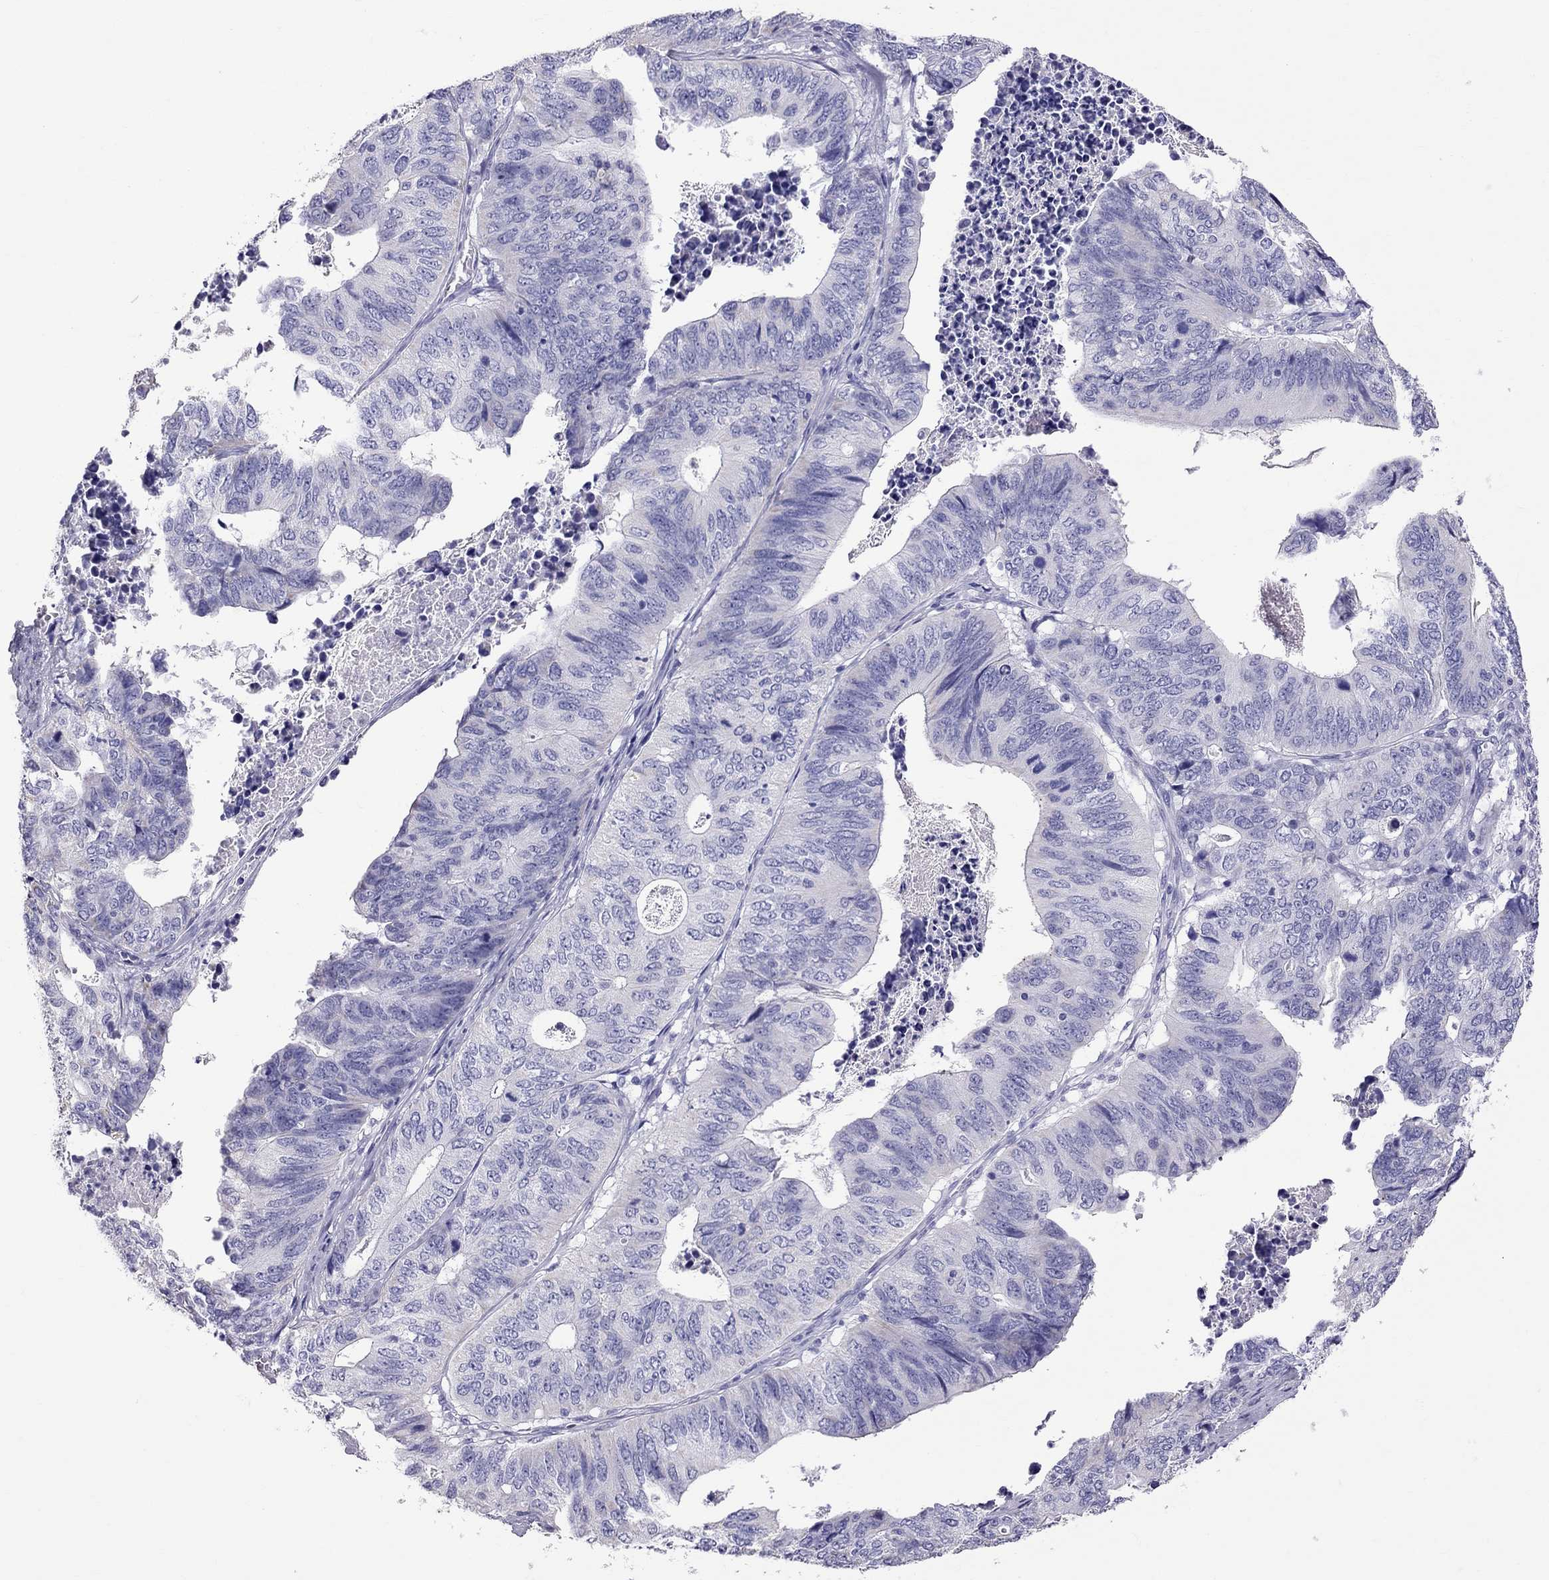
{"staining": {"intensity": "negative", "quantity": "none", "location": "none"}, "tissue": "stomach cancer", "cell_type": "Tumor cells", "image_type": "cancer", "snomed": [{"axis": "morphology", "description": "Adenocarcinoma, NOS"}, {"axis": "topography", "description": "Stomach, upper"}], "caption": "High magnification brightfield microscopy of stomach adenocarcinoma stained with DAB (brown) and counterstained with hematoxylin (blue): tumor cells show no significant positivity.", "gene": "TTLL13", "patient": {"sex": "female", "age": 67}}